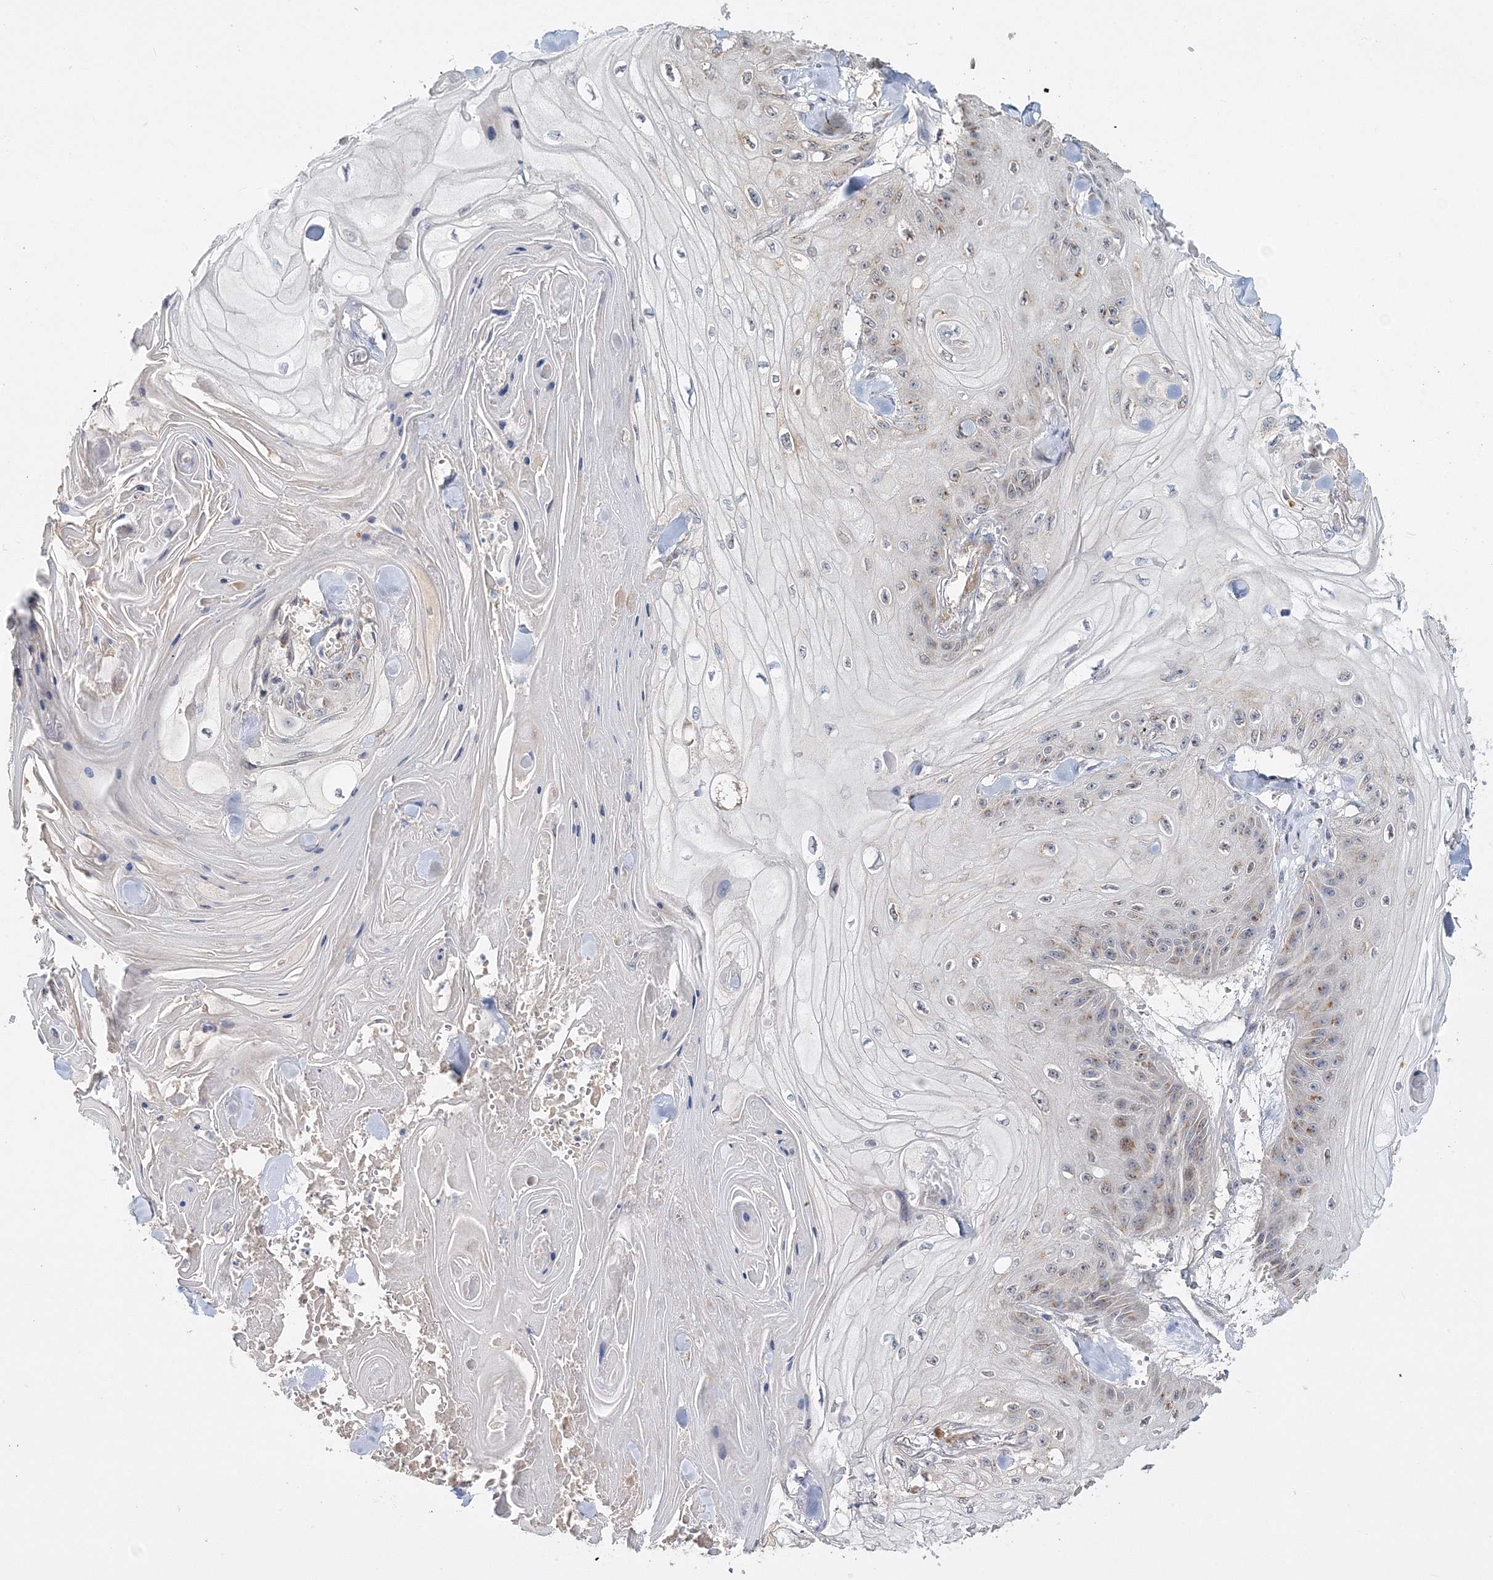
{"staining": {"intensity": "weak", "quantity": "25%-75%", "location": "cytoplasmic/membranous"}, "tissue": "skin cancer", "cell_type": "Tumor cells", "image_type": "cancer", "snomed": [{"axis": "morphology", "description": "Squamous cell carcinoma, NOS"}, {"axis": "topography", "description": "Skin"}], "caption": "The image demonstrates staining of skin cancer (squamous cell carcinoma), revealing weak cytoplasmic/membranous protein staining (brown color) within tumor cells. The protein of interest is shown in brown color, while the nuclei are stained blue.", "gene": "GJB5", "patient": {"sex": "male", "age": 74}}